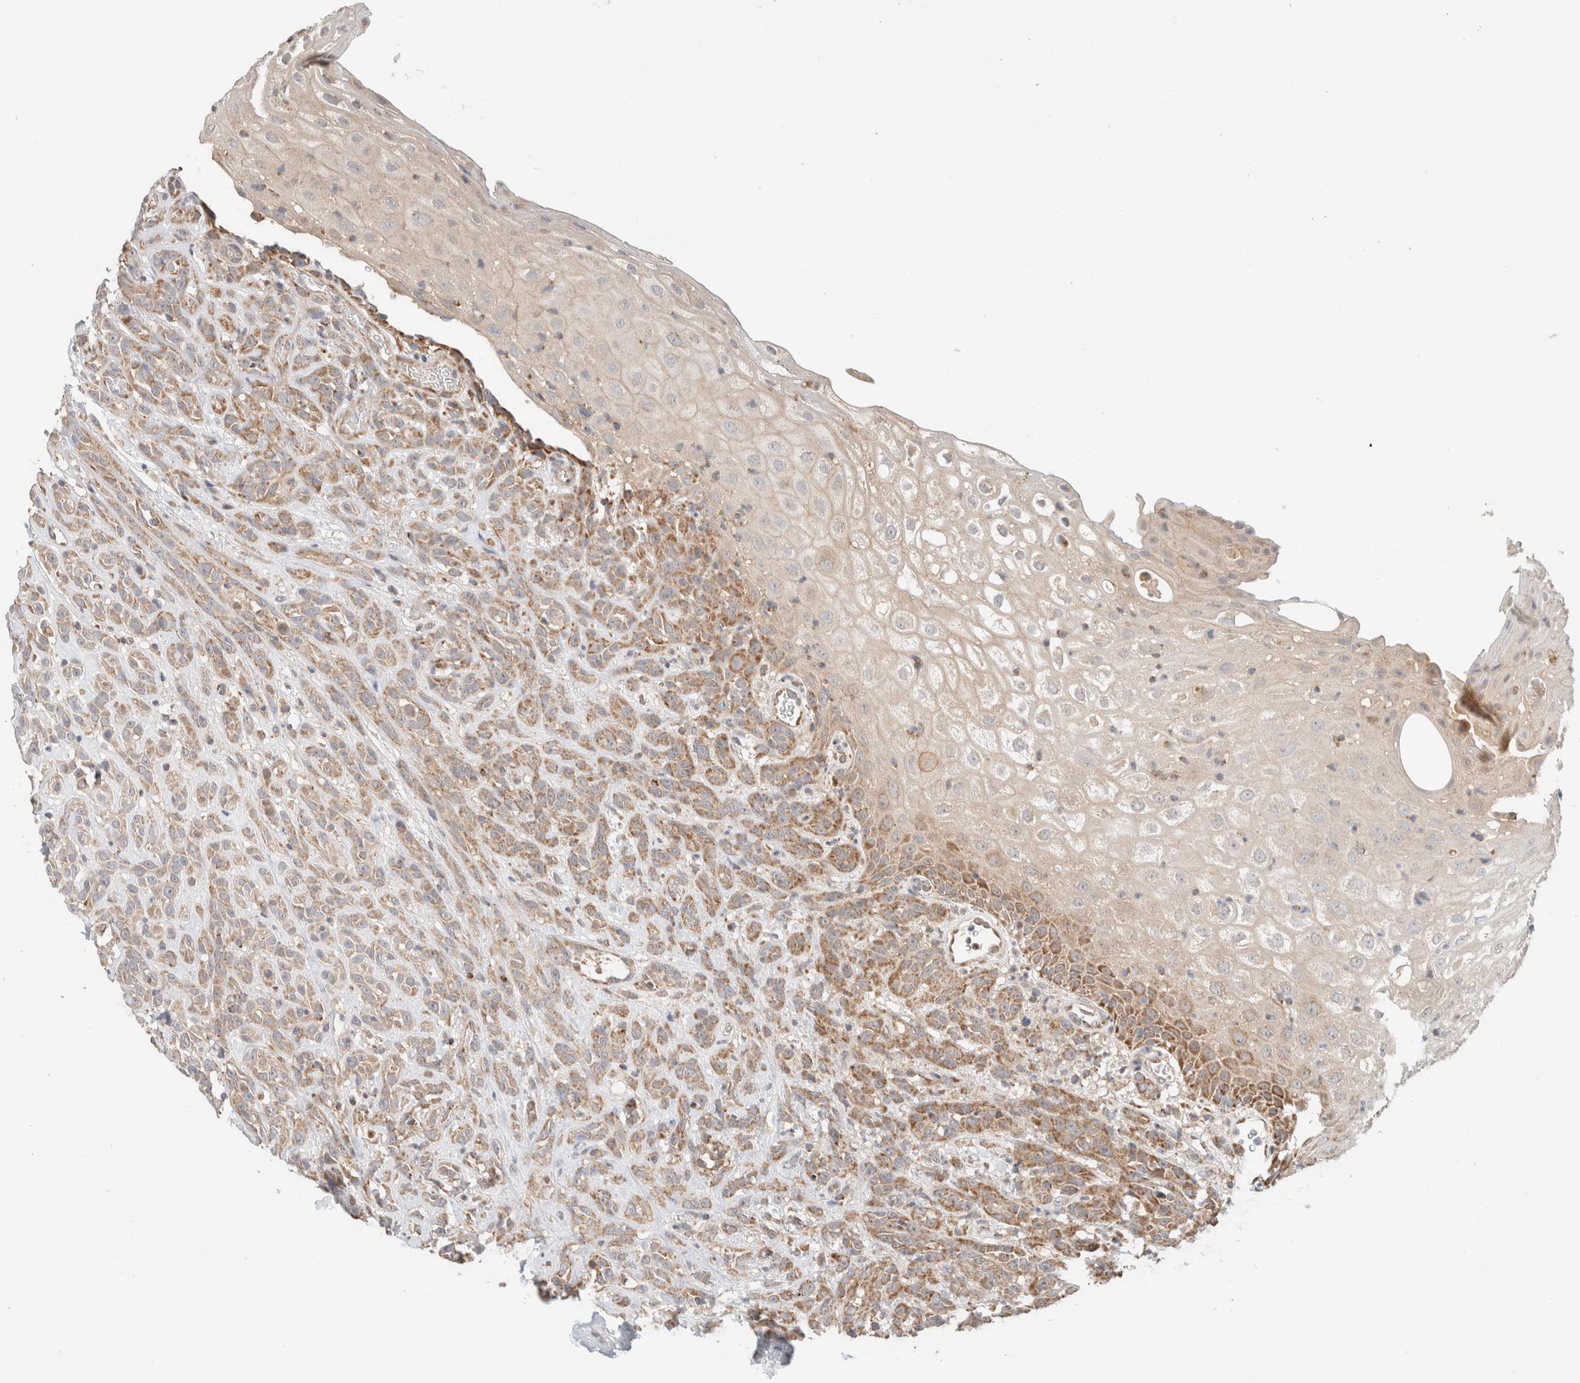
{"staining": {"intensity": "moderate", "quantity": ">75%", "location": "cytoplasmic/membranous"}, "tissue": "head and neck cancer", "cell_type": "Tumor cells", "image_type": "cancer", "snomed": [{"axis": "morphology", "description": "Normal tissue, NOS"}, {"axis": "morphology", "description": "Squamous cell carcinoma, NOS"}, {"axis": "topography", "description": "Cartilage tissue"}, {"axis": "topography", "description": "Head-Neck"}], "caption": "Protein positivity by immunohistochemistry shows moderate cytoplasmic/membranous positivity in approximately >75% of tumor cells in squamous cell carcinoma (head and neck).", "gene": "MRM3", "patient": {"sex": "male", "age": 62}}